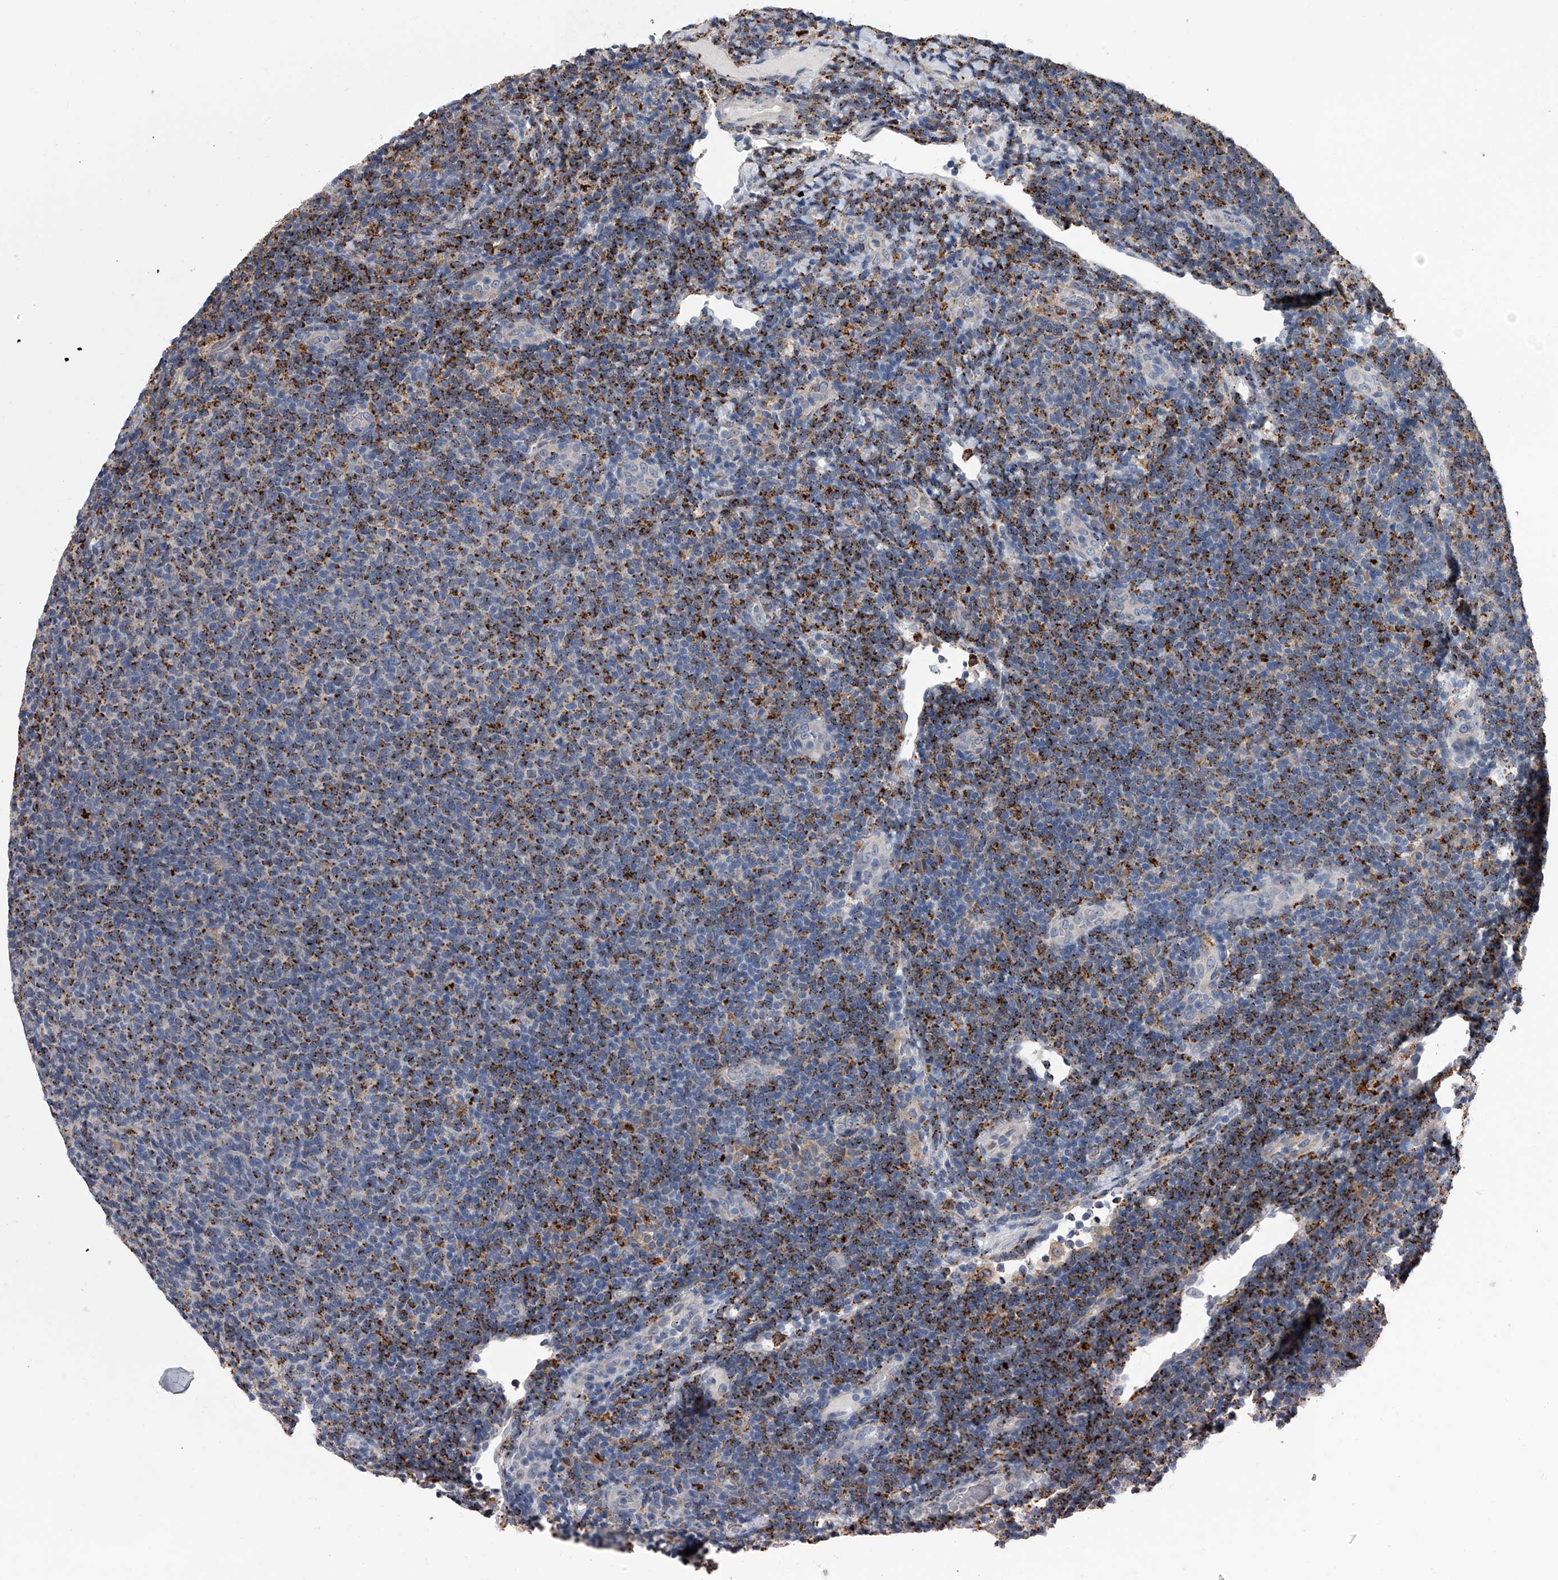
{"staining": {"intensity": "strong", "quantity": "25%-75%", "location": "cytoplasmic/membranous"}, "tissue": "lymphoma", "cell_type": "Tumor cells", "image_type": "cancer", "snomed": [{"axis": "morphology", "description": "Malignant lymphoma, non-Hodgkin's type, Low grade"}, {"axis": "topography", "description": "Lymph node"}], "caption": "Human lymphoma stained for a protein (brown) displays strong cytoplasmic/membranous positive positivity in about 25%-75% of tumor cells.", "gene": "TRIM8", "patient": {"sex": "male", "age": 66}}